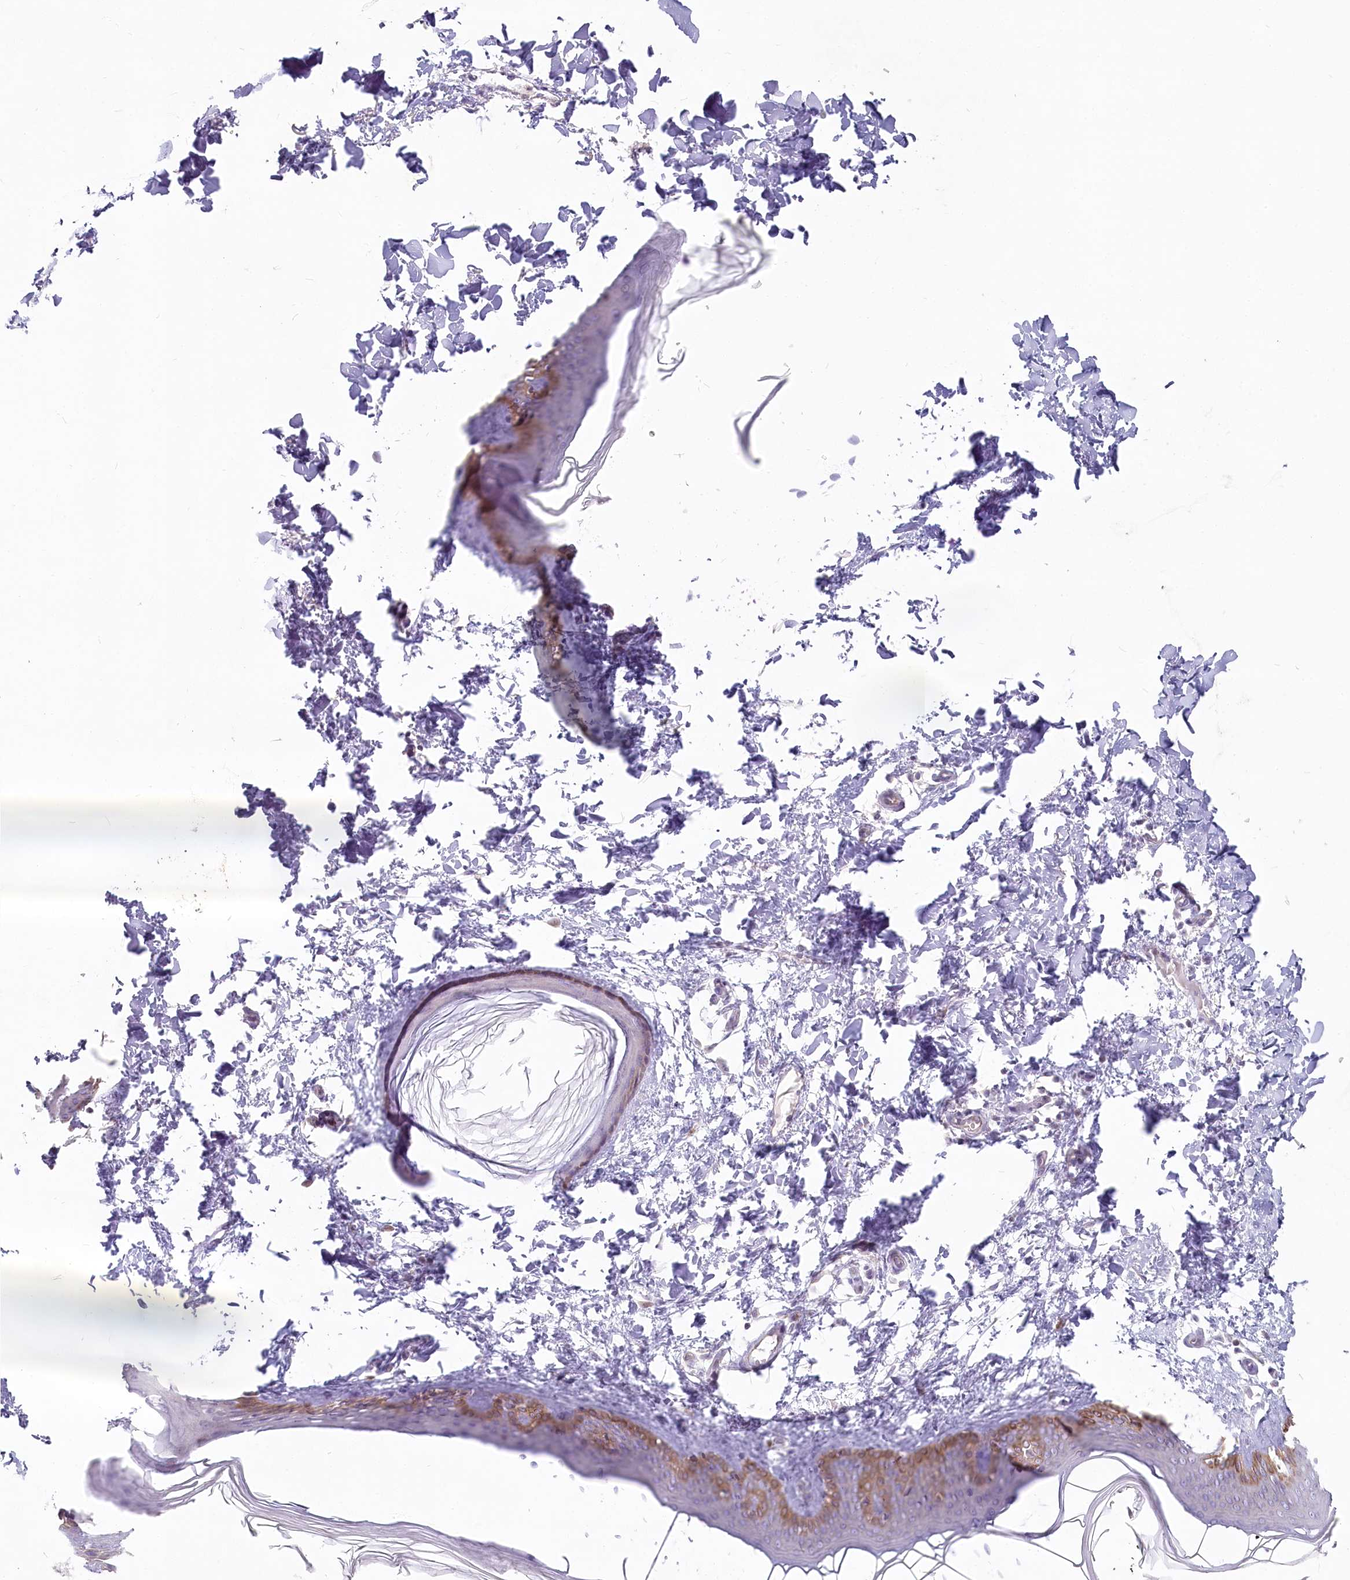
{"staining": {"intensity": "negative", "quantity": "none", "location": "none"}, "tissue": "skin", "cell_type": "Fibroblasts", "image_type": "normal", "snomed": [{"axis": "morphology", "description": "Normal tissue, NOS"}, {"axis": "topography", "description": "Skin"}], "caption": "The immunohistochemistry (IHC) histopathology image has no significant staining in fibroblasts of skin. (Brightfield microscopy of DAB immunohistochemistry (IHC) at high magnification).", "gene": "ABHD8", "patient": {"sex": "female", "age": 27}}